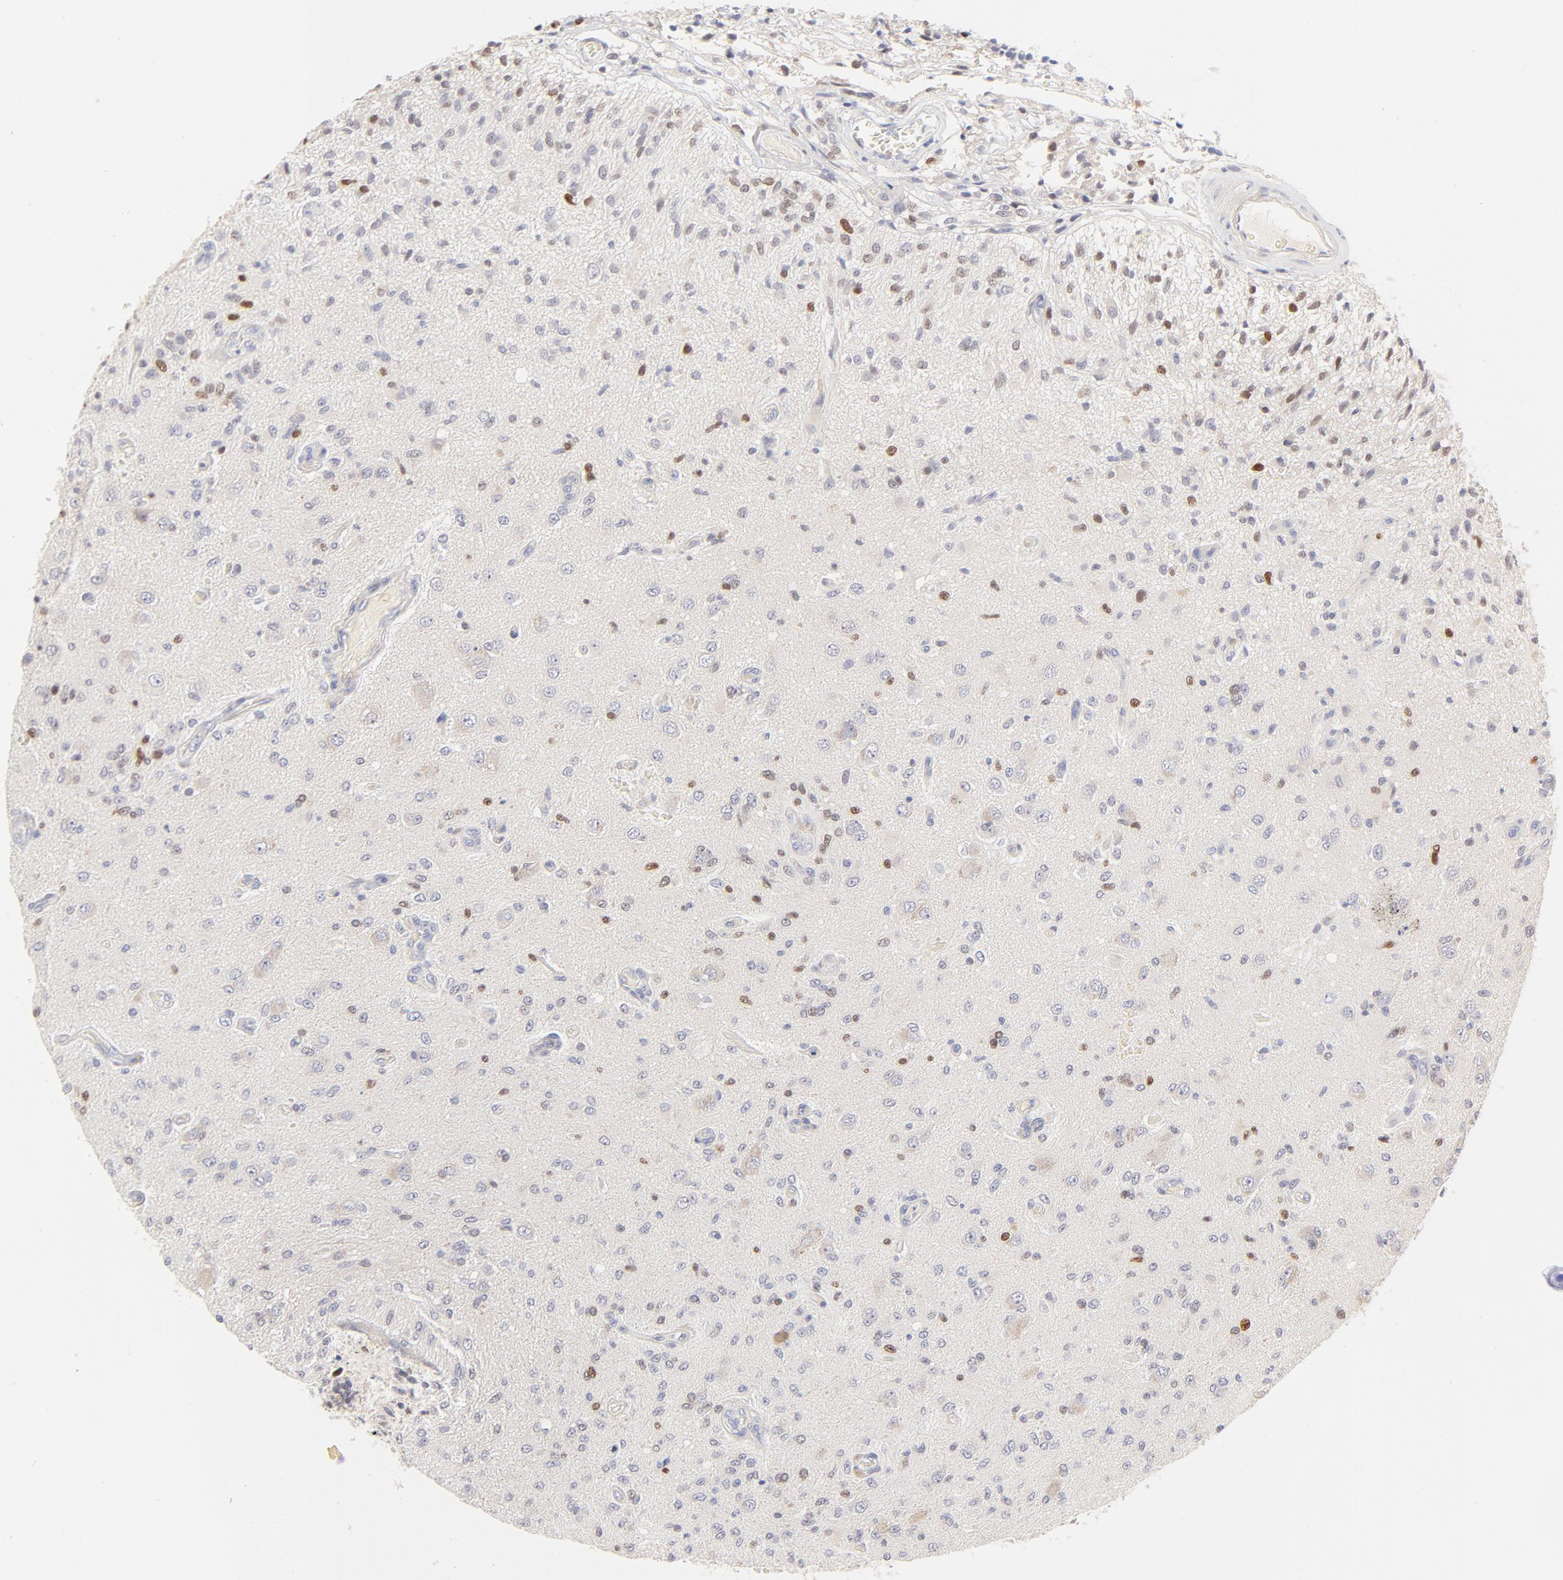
{"staining": {"intensity": "weak", "quantity": "25%-75%", "location": "cytoplasmic/membranous,nuclear"}, "tissue": "glioma", "cell_type": "Tumor cells", "image_type": "cancer", "snomed": [{"axis": "morphology", "description": "Normal tissue, NOS"}, {"axis": "morphology", "description": "Glioma, malignant, High grade"}, {"axis": "topography", "description": "Cerebral cortex"}], "caption": "Human glioma stained for a protein (brown) demonstrates weak cytoplasmic/membranous and nuclear positive expression in approximately 25%-75% of tumor cells.", "gene": "NKX2-2", "patient": {"sex": "male", "age": 77}}